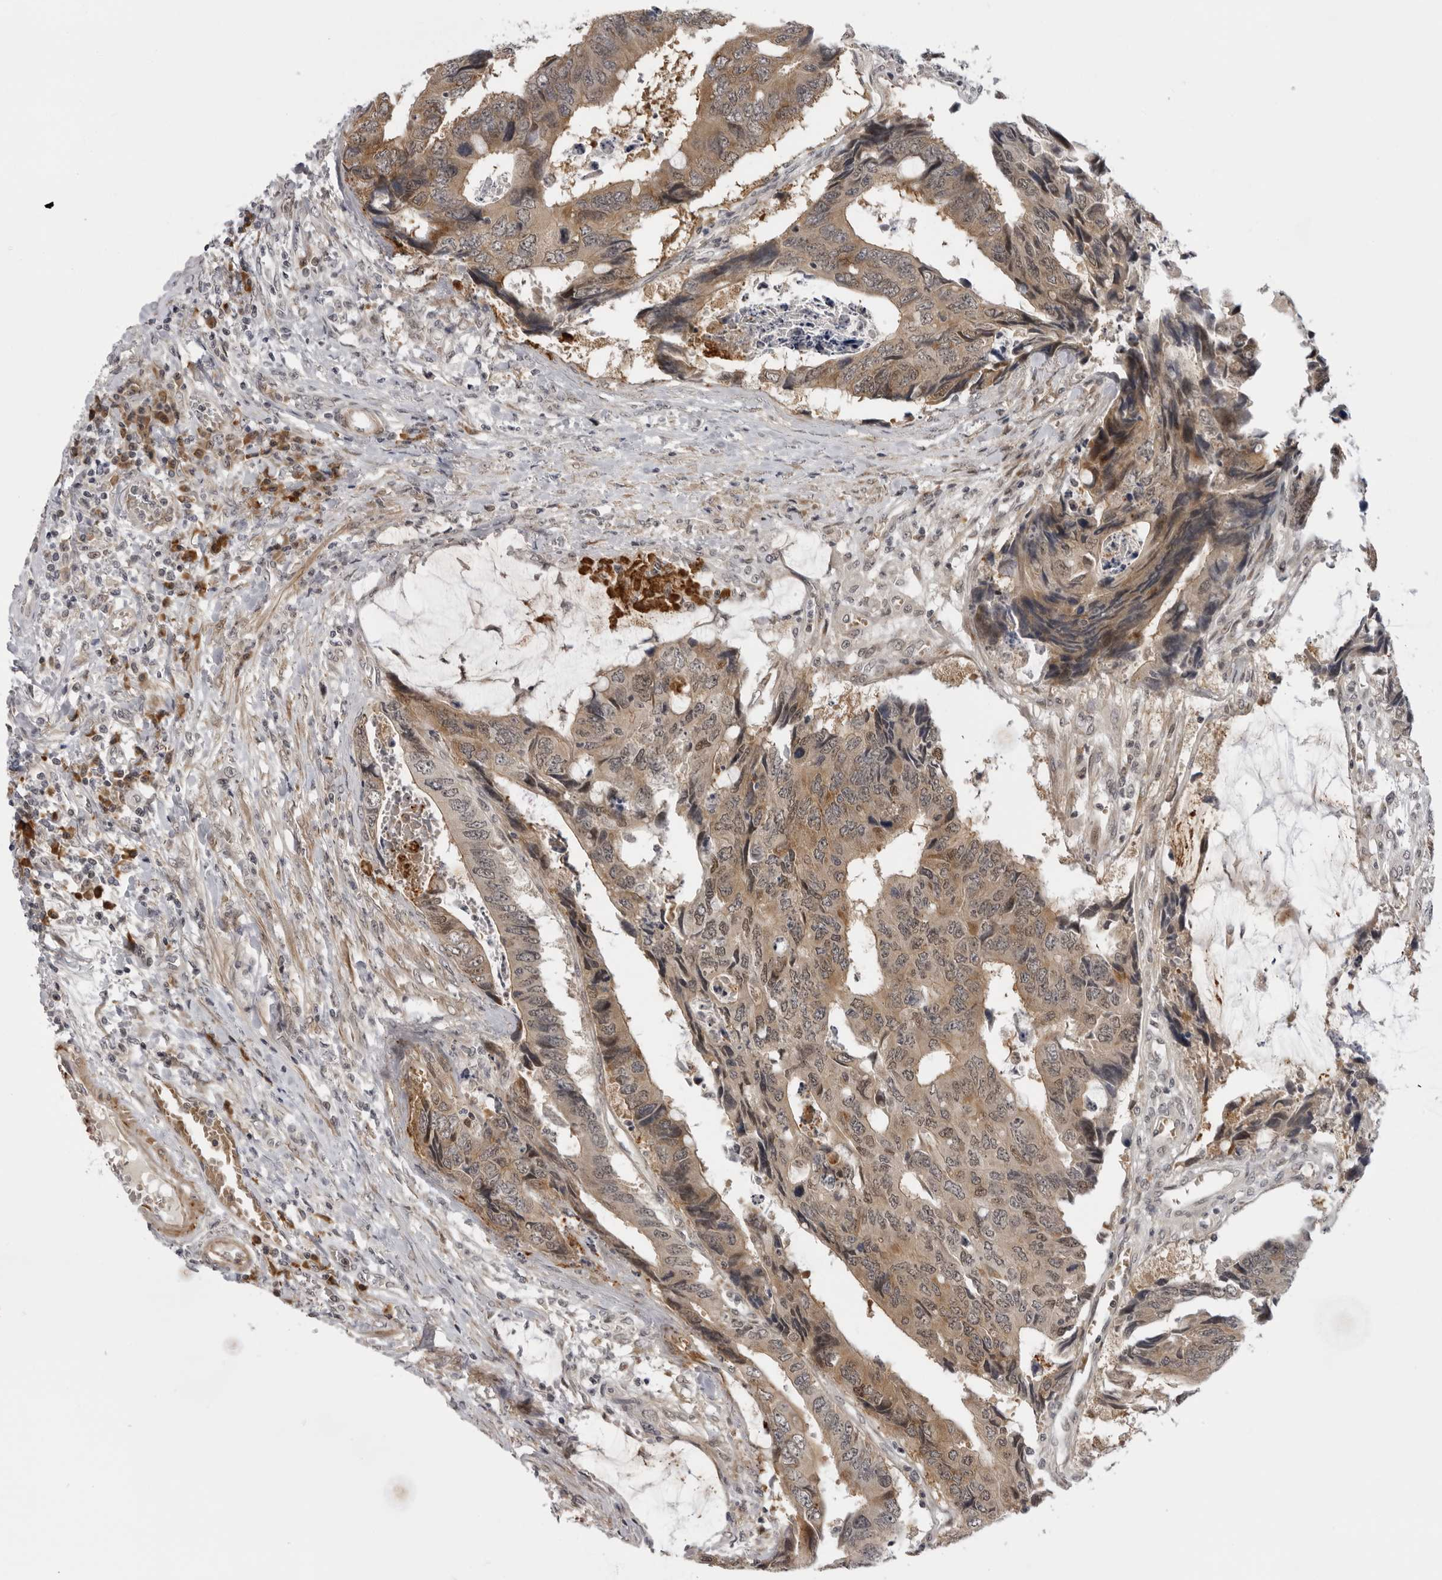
{"staining": {"intensity": "moderate", "quantity": ">75%", "location": "cytoplasmic/membranous,nuclear"}, "tissue": "colorectal cancer", "cell_type": "Tumor cells", "image_type": "cancer", "snomed": [{"axis": "morphology", "description": "Adenocarcinoma, NOS"}, {"axis": "topography", "description": "Rectum"}], "caption": "Adenocarcinoma (colorectal) was stained to show a protein in brown. There is medium levels of moderate cytoplasmic/membranous and nuclear expression in approximately >75% of tumor cells.", "gene": "ALPK2", "patient": {"sex": "male", "age": 84}}